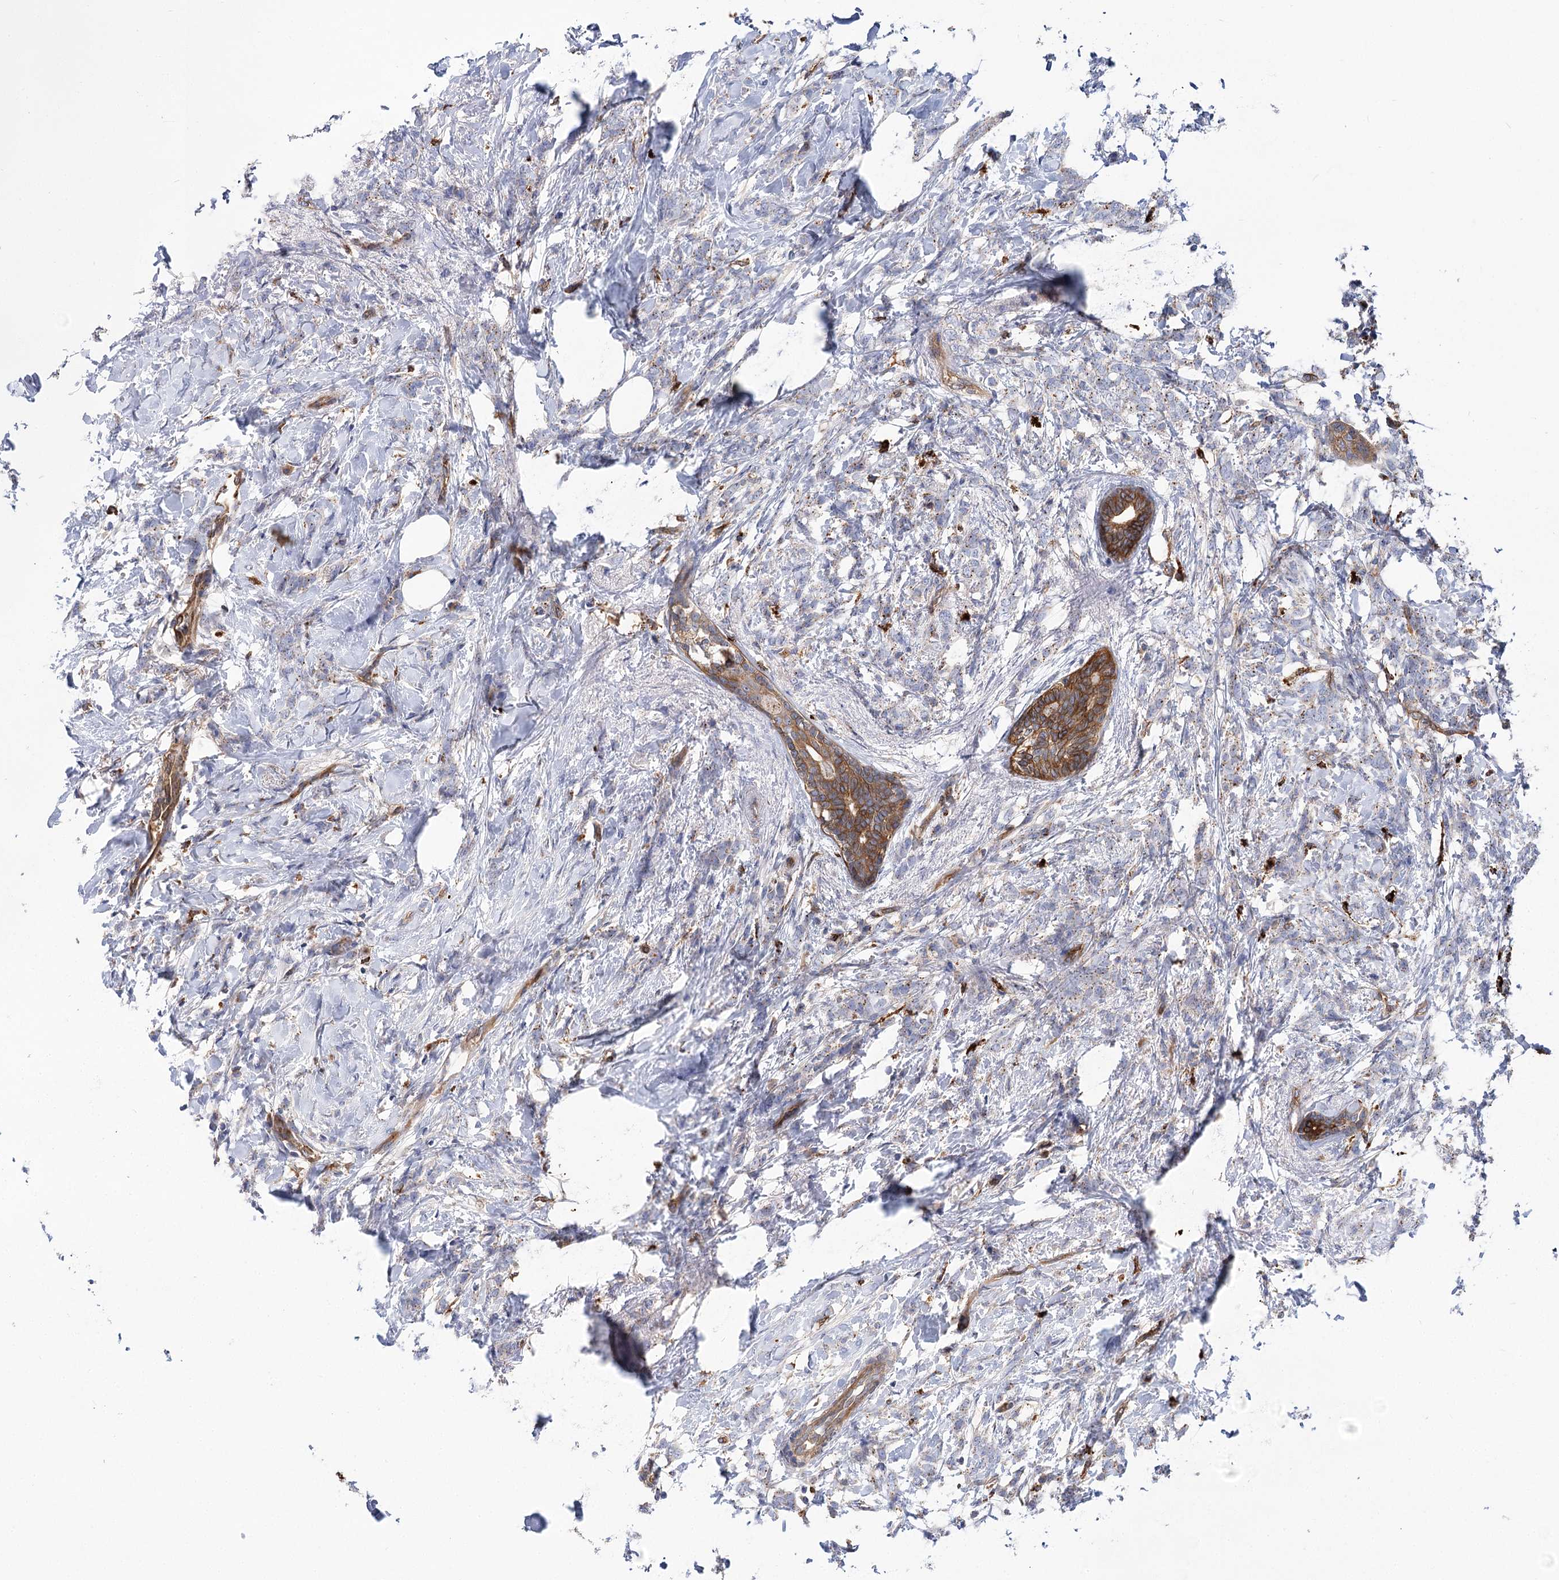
{"staining": {"intensity": "weak", "quantity": "25%-75%", "location": "cytoplasmic/membranous"}, "tissue": "breast cancer", "cell_type": "Tumor cells", "image_type": "cancer", "snomed": [{"axis": "morphology", "description": "Lobular carcinoma, in situ"}, {"axis": "morphology", "description": "Lobular carcinoma"}, {"axis": "topography", "description": "Breast"}], "caption": "Human breast cancer (lobular carcinoma in situ) stained with a protein marker exhibits weak staining in tumor cells.", "gene": "GUSB", "patient": {"sex": "female", "age": 41}}